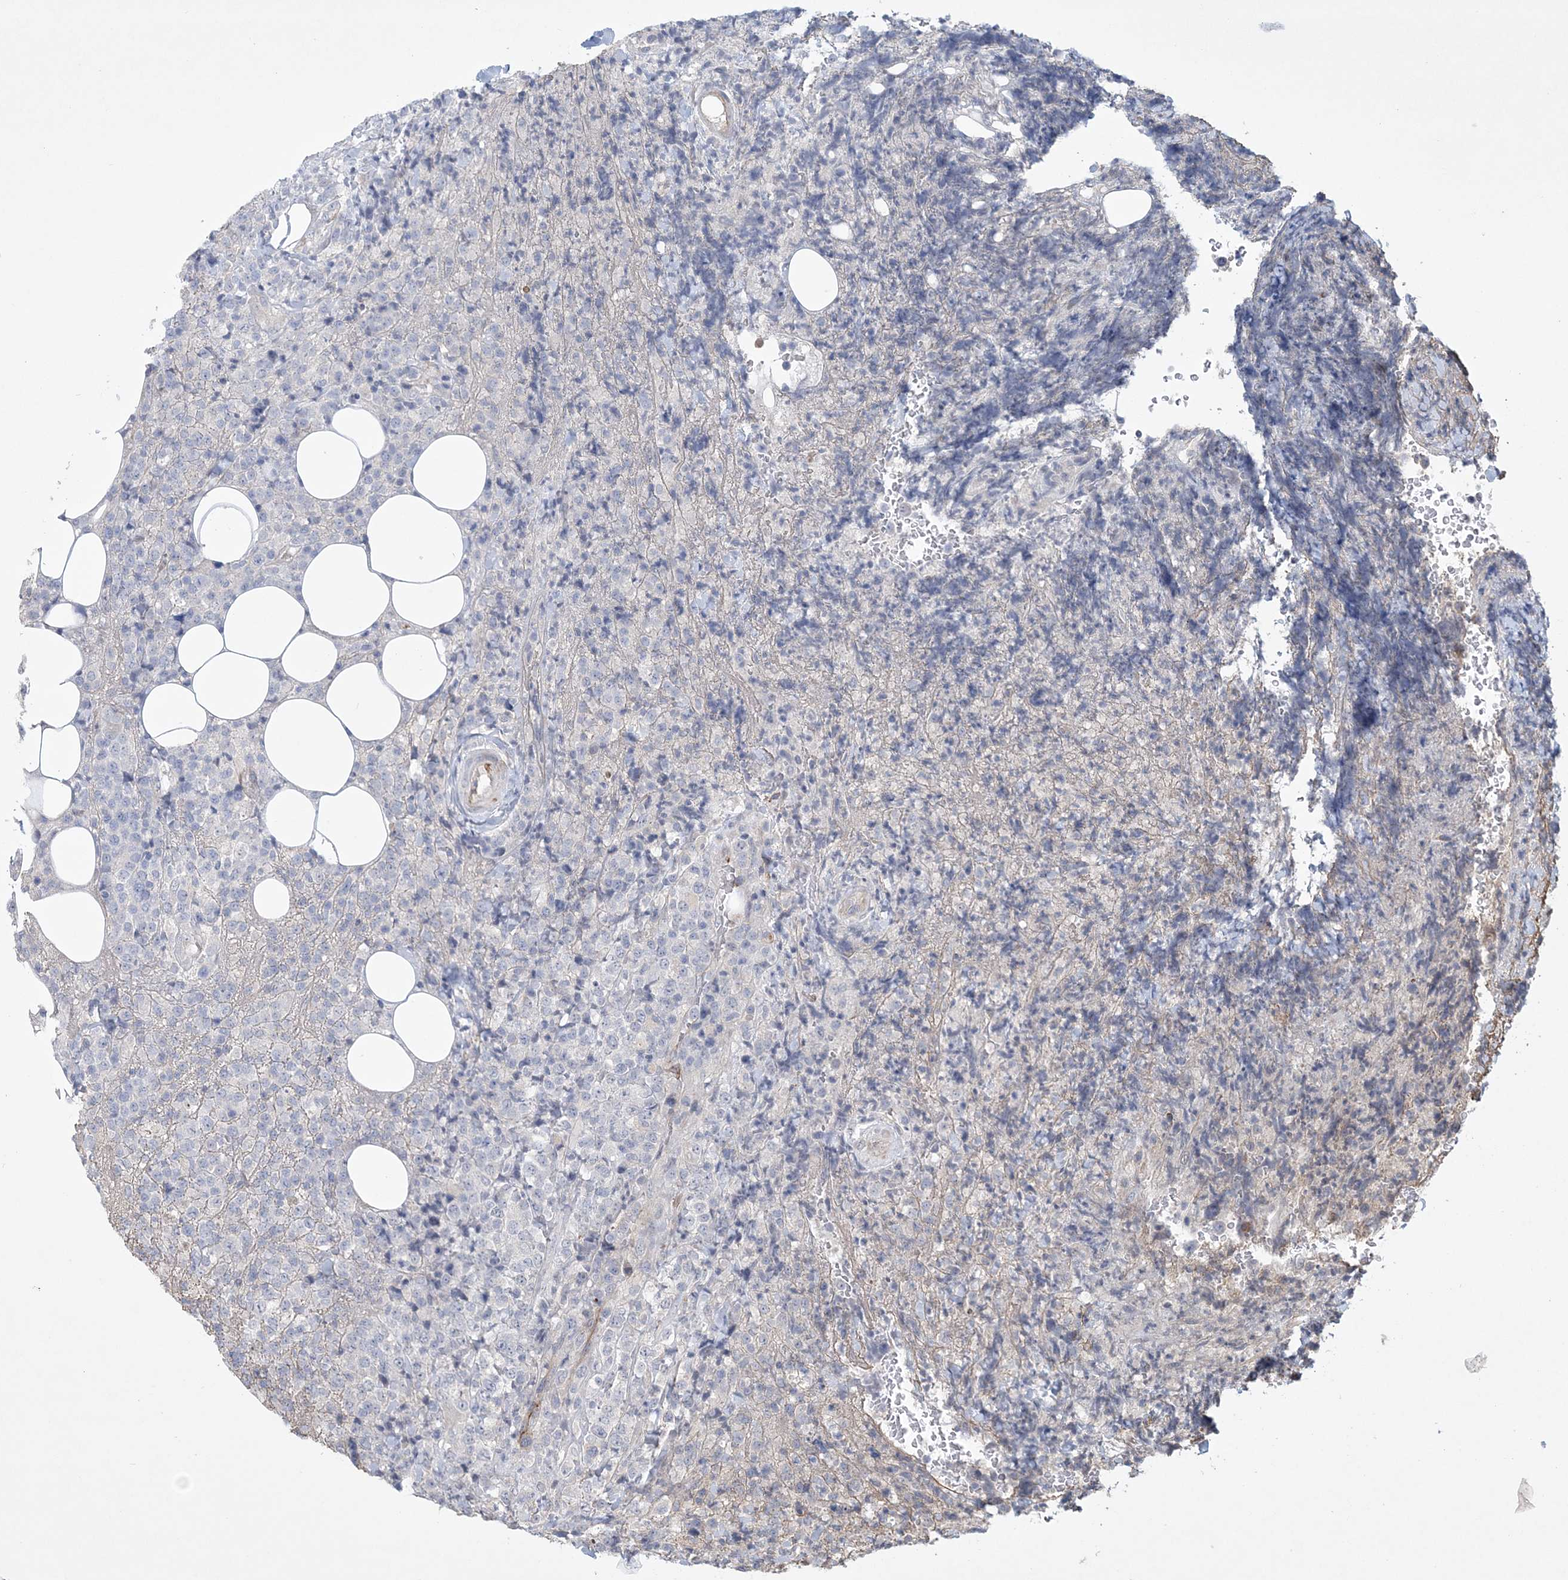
{"staining": {"intensity": "negative", "quantity": "none", "location": "none"}, "tissue": "lymphoma", "cell_type": "Tumor cells", "image_type": "cancer", "snomed": [{"axis": "morphology", "description": "Malignant lymphoma, non-Hodgkin's type, High grade"}, {"axis": "topography", "description": "Lymph node"}], "caption": "Immunohistochemistry (IHC) of human lymphoma exhibits no expression in tumor cells. The staining was performed using DAB to visualize the protein expression in brown, while the nuclei were stained in blue with hematoxylin (Magnification: 20x).", "gene": "DPCD", "patient": {"sex": "male", "age": 13}}